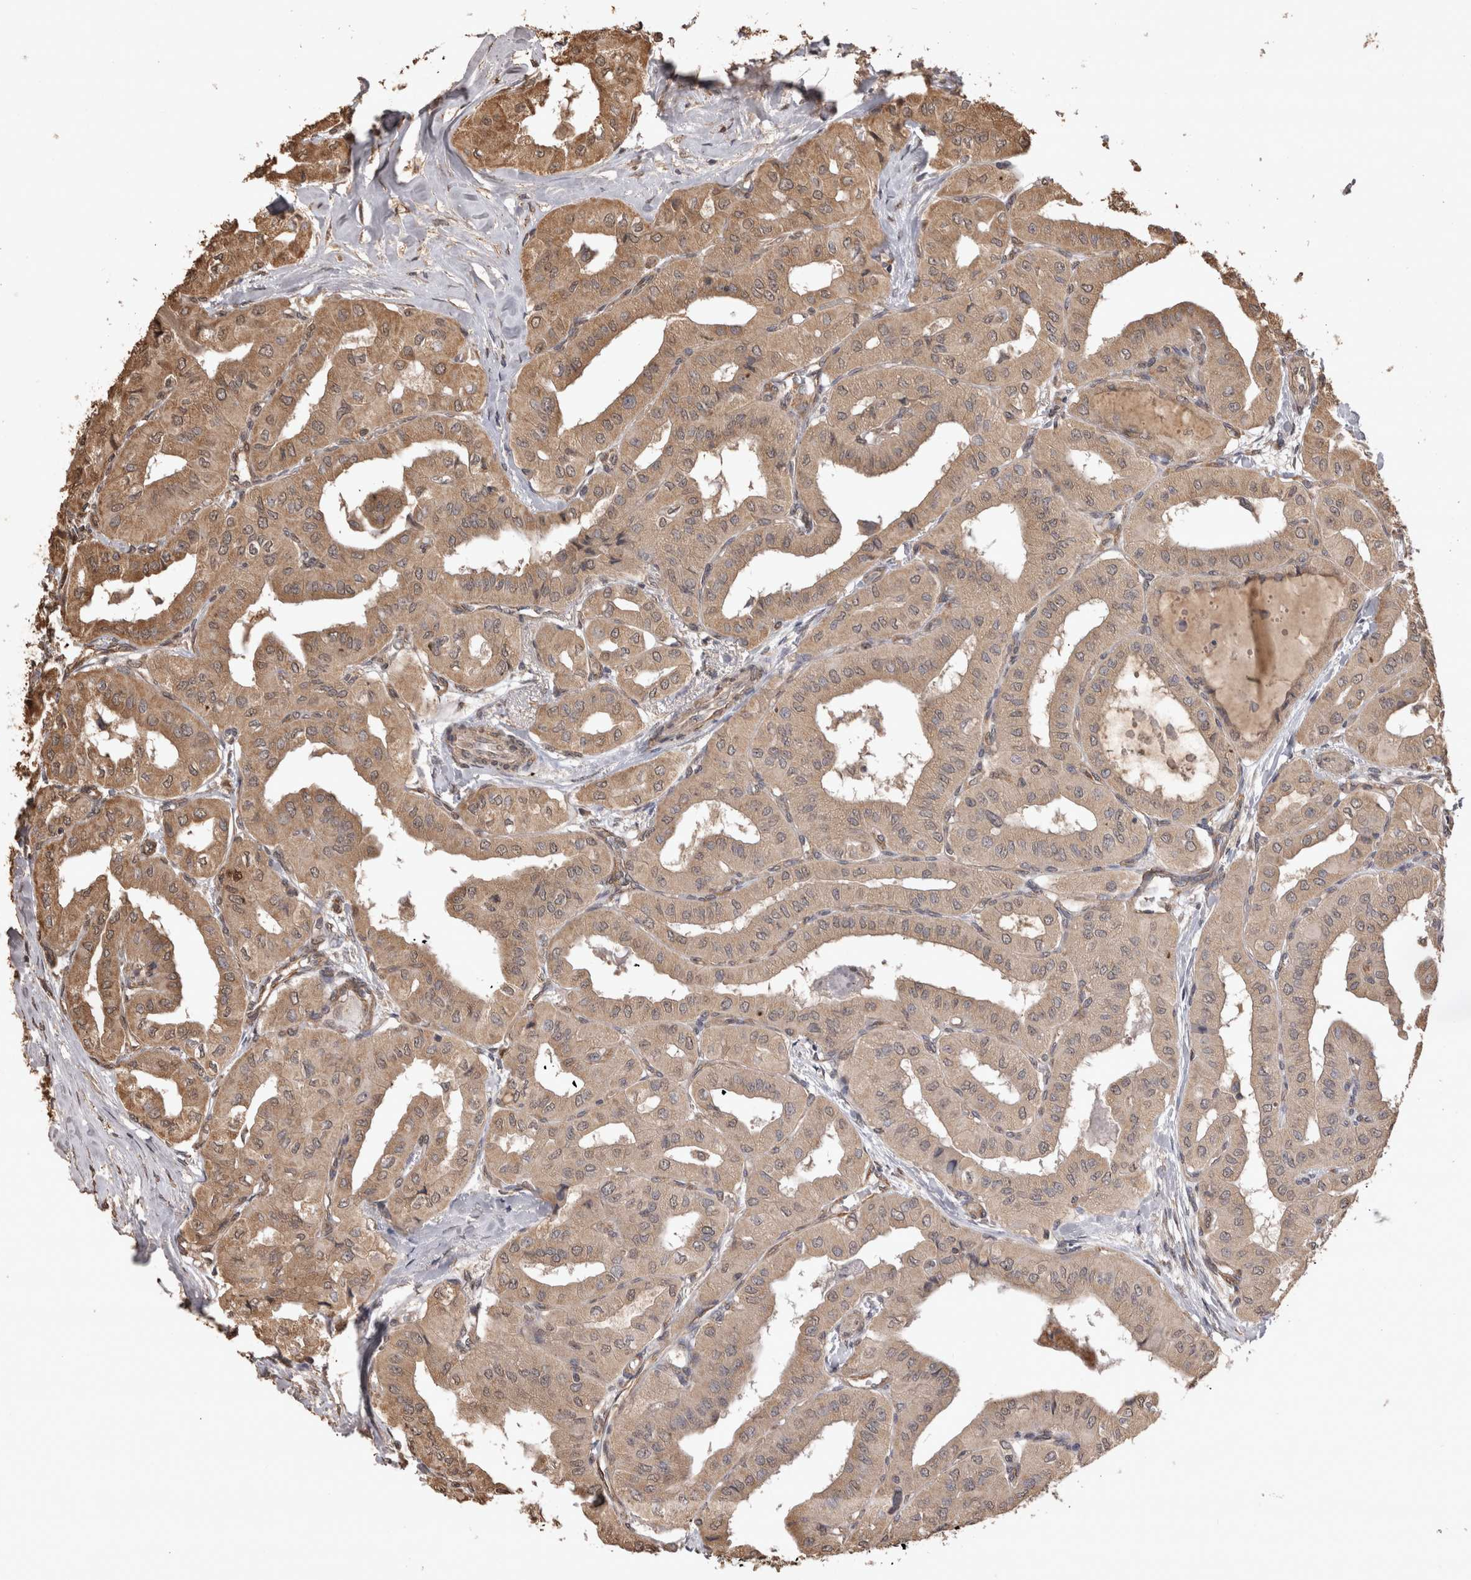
{"staining": {"intensity": "moderate", "quantity": ">75%", "location": "cytoplasmic/membranous"}, "tissue": "thyroid cancer", "cell_type": "Tumor cells", "image_type": "cancer", "snomed": [{"axis": "morphology", "description": "Papillary adenocarcinoma, NOS"}, {"axis": "topography", "description": "Thyroid gland"}], "caption": "IHC micrograph of neoplastic tissue: thyroid cancer (papillary adenocarcinoma) stained using IHC shows medium levels of moderate protein expression localized specifically in the cytoplasmic/membranous of tumor cells, appearing as a cytoplasmic/membranous brown color.", "gene": "SOCS5", "patient": {"sex": "female", "age": 59}}